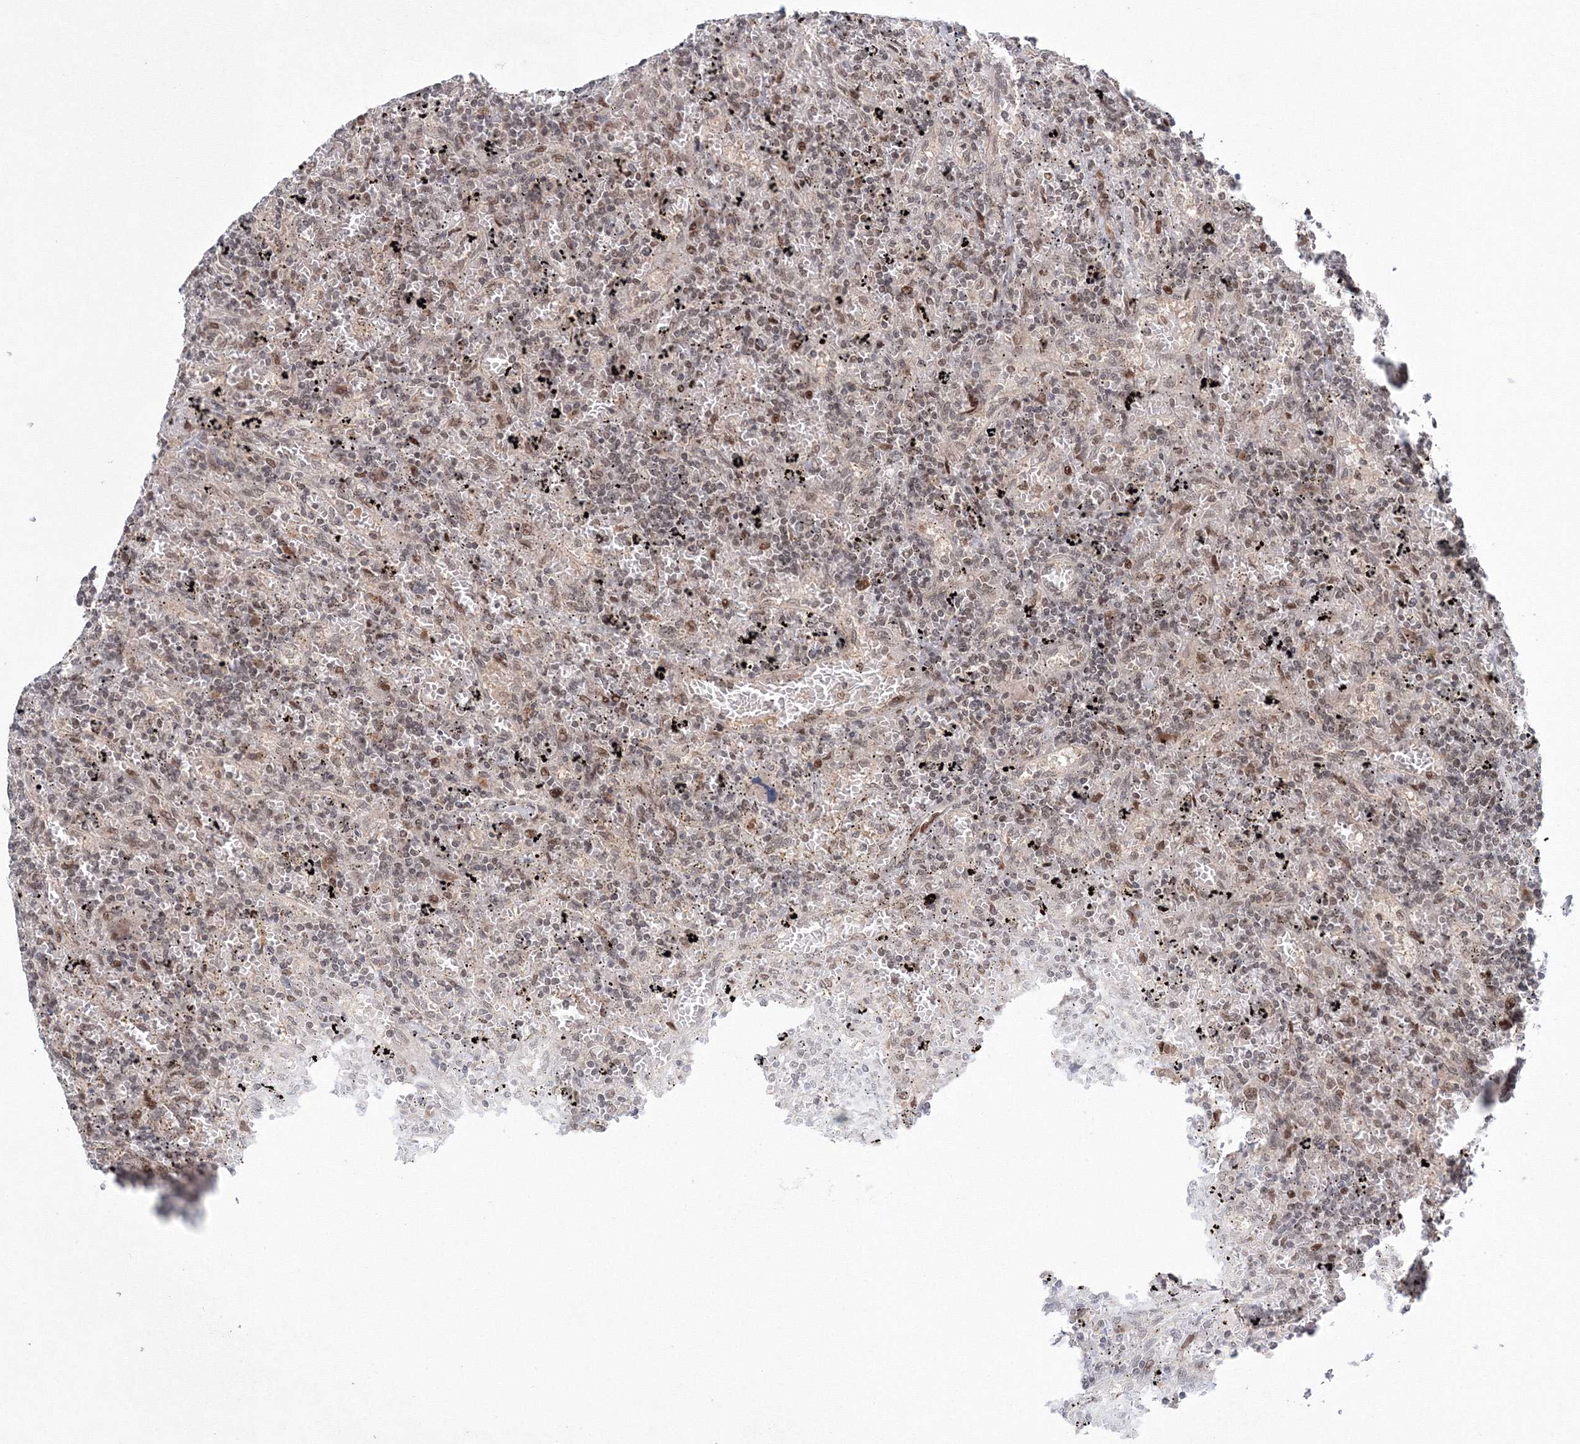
{"staining": {"intensity": "weak", "quantity": "25%-75%", "location": "nuclear"}, "tissue": "lymphoma", "cell_type": "Tumor cells", "image_type": "cancer", "snomed": [{"axis": "morphology", "description": "Malignant lymphoma, non-Hodgkin's type, Low grade"}, {"axis": "topography", "description": "Spleen"}], "caption": "Protein staining reveals weak nuclear positivity in approximately 25%-75% of tumor cells in lymphoma.", "gene": "NOA1", "patient": {"sex": "male", "age": 76}}